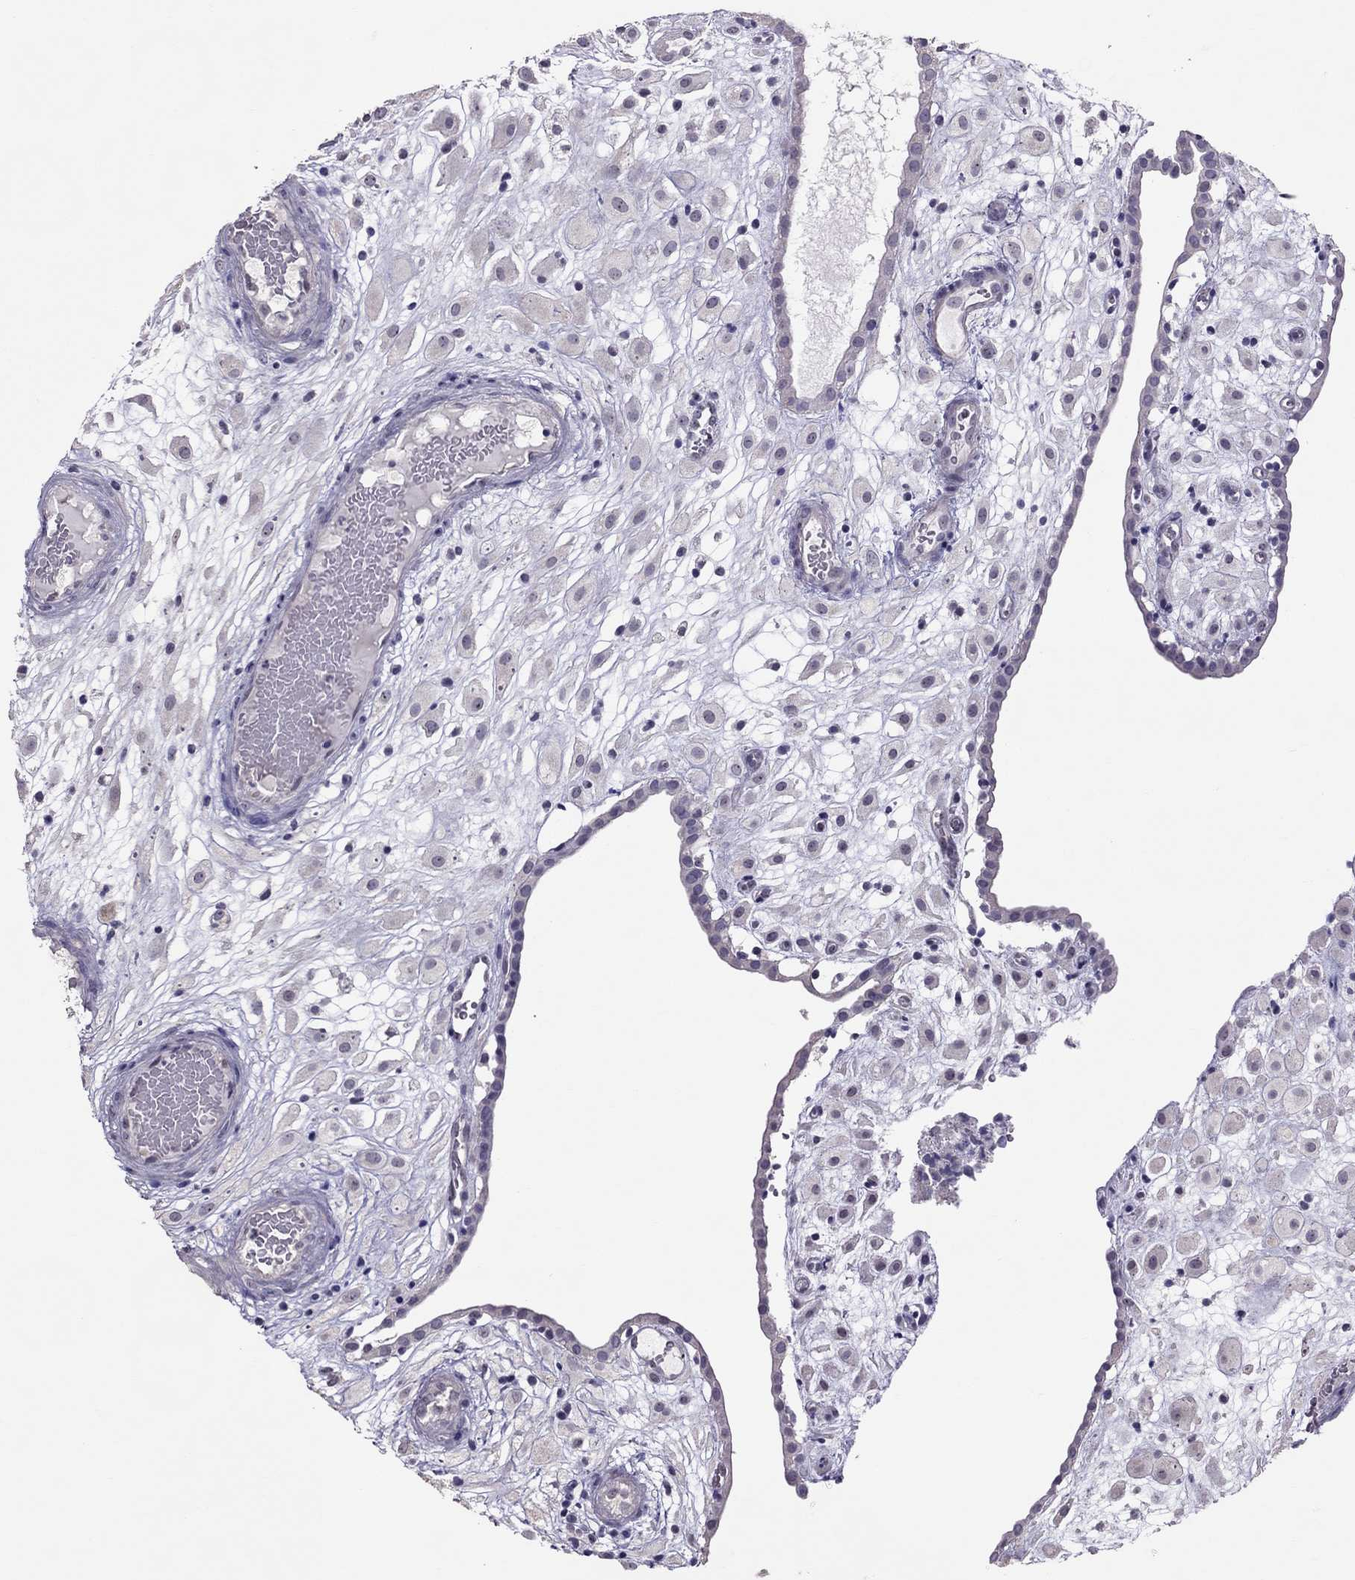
{"staining": {"intensity": "negative", "quantity": "none", "location": "none"}, "tissue": "placenta", "cell_type": "Decidual cells", "image_type": "normal", "snomed": [{"axis": "morphology", "description": "Normal tissue, NOS"}, {"axis": "topography", "description": "Placenta"}], "caption": "Immunohistochemistry (IHC) histopathology image of unremarkable placenta: placenta stained with DAB (3,3'-diaminobenzidine) shows no significant protein expression in decidual cells.", "gene": "LRRC46", "patient": {"sex": "female", "age": 24}}